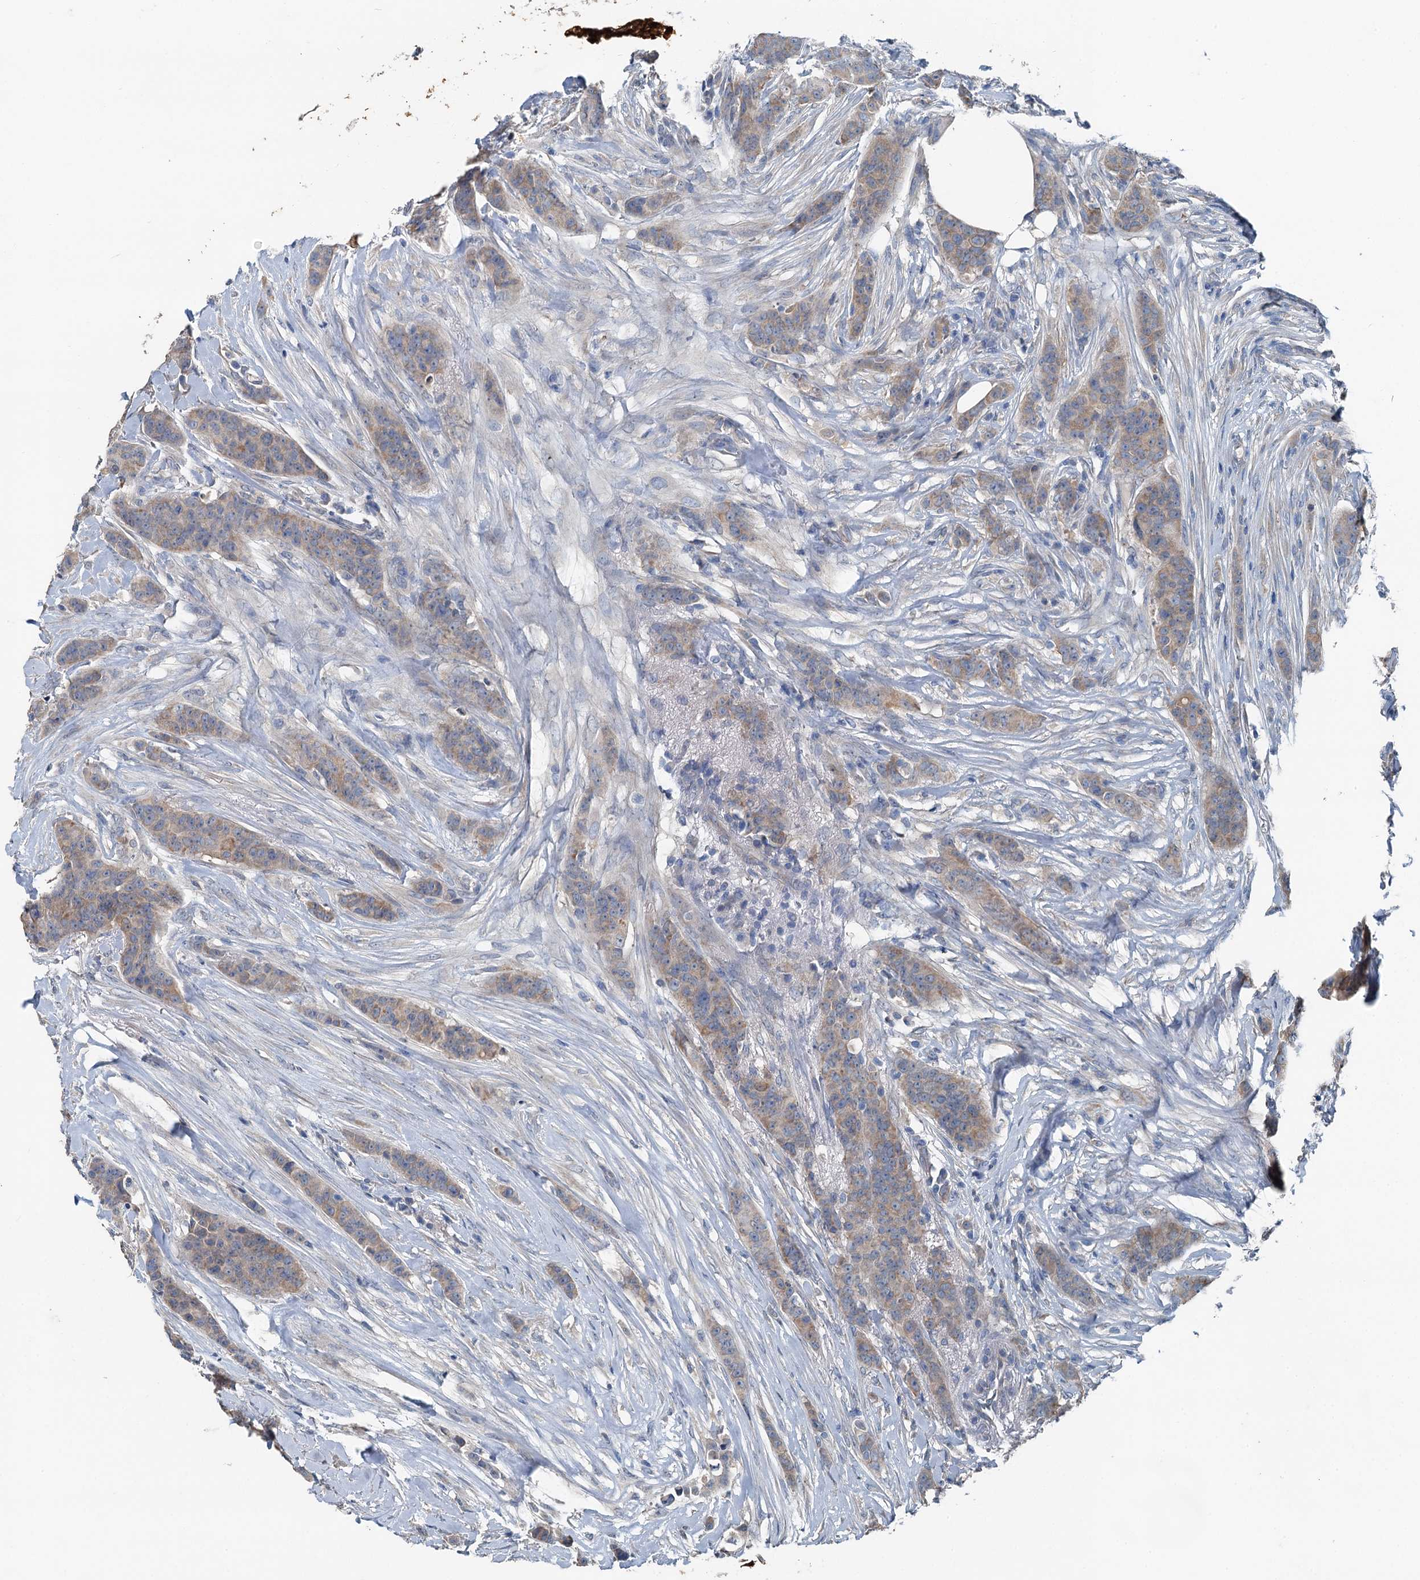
{"staining": {"intensity": "weak", "quantity": ">75%", "location": "cytoplasmic/membranous"}, "tissue": "breast cancer", "cell_type": "Tumor cells", "image_type": "cancer", "snomed": [{"axis": "morphology", "description": "Duct carcinoma"}, {"axis": "topography", "description": "Breast"}], "caption": "Tumor cells reveal weak cytoplasmic/membranous expression in approximately >75% of cells in breast invasive ductal carcinoma.", "gene": "C6orf120", "patient": {"sex": "female", "age": 40}}